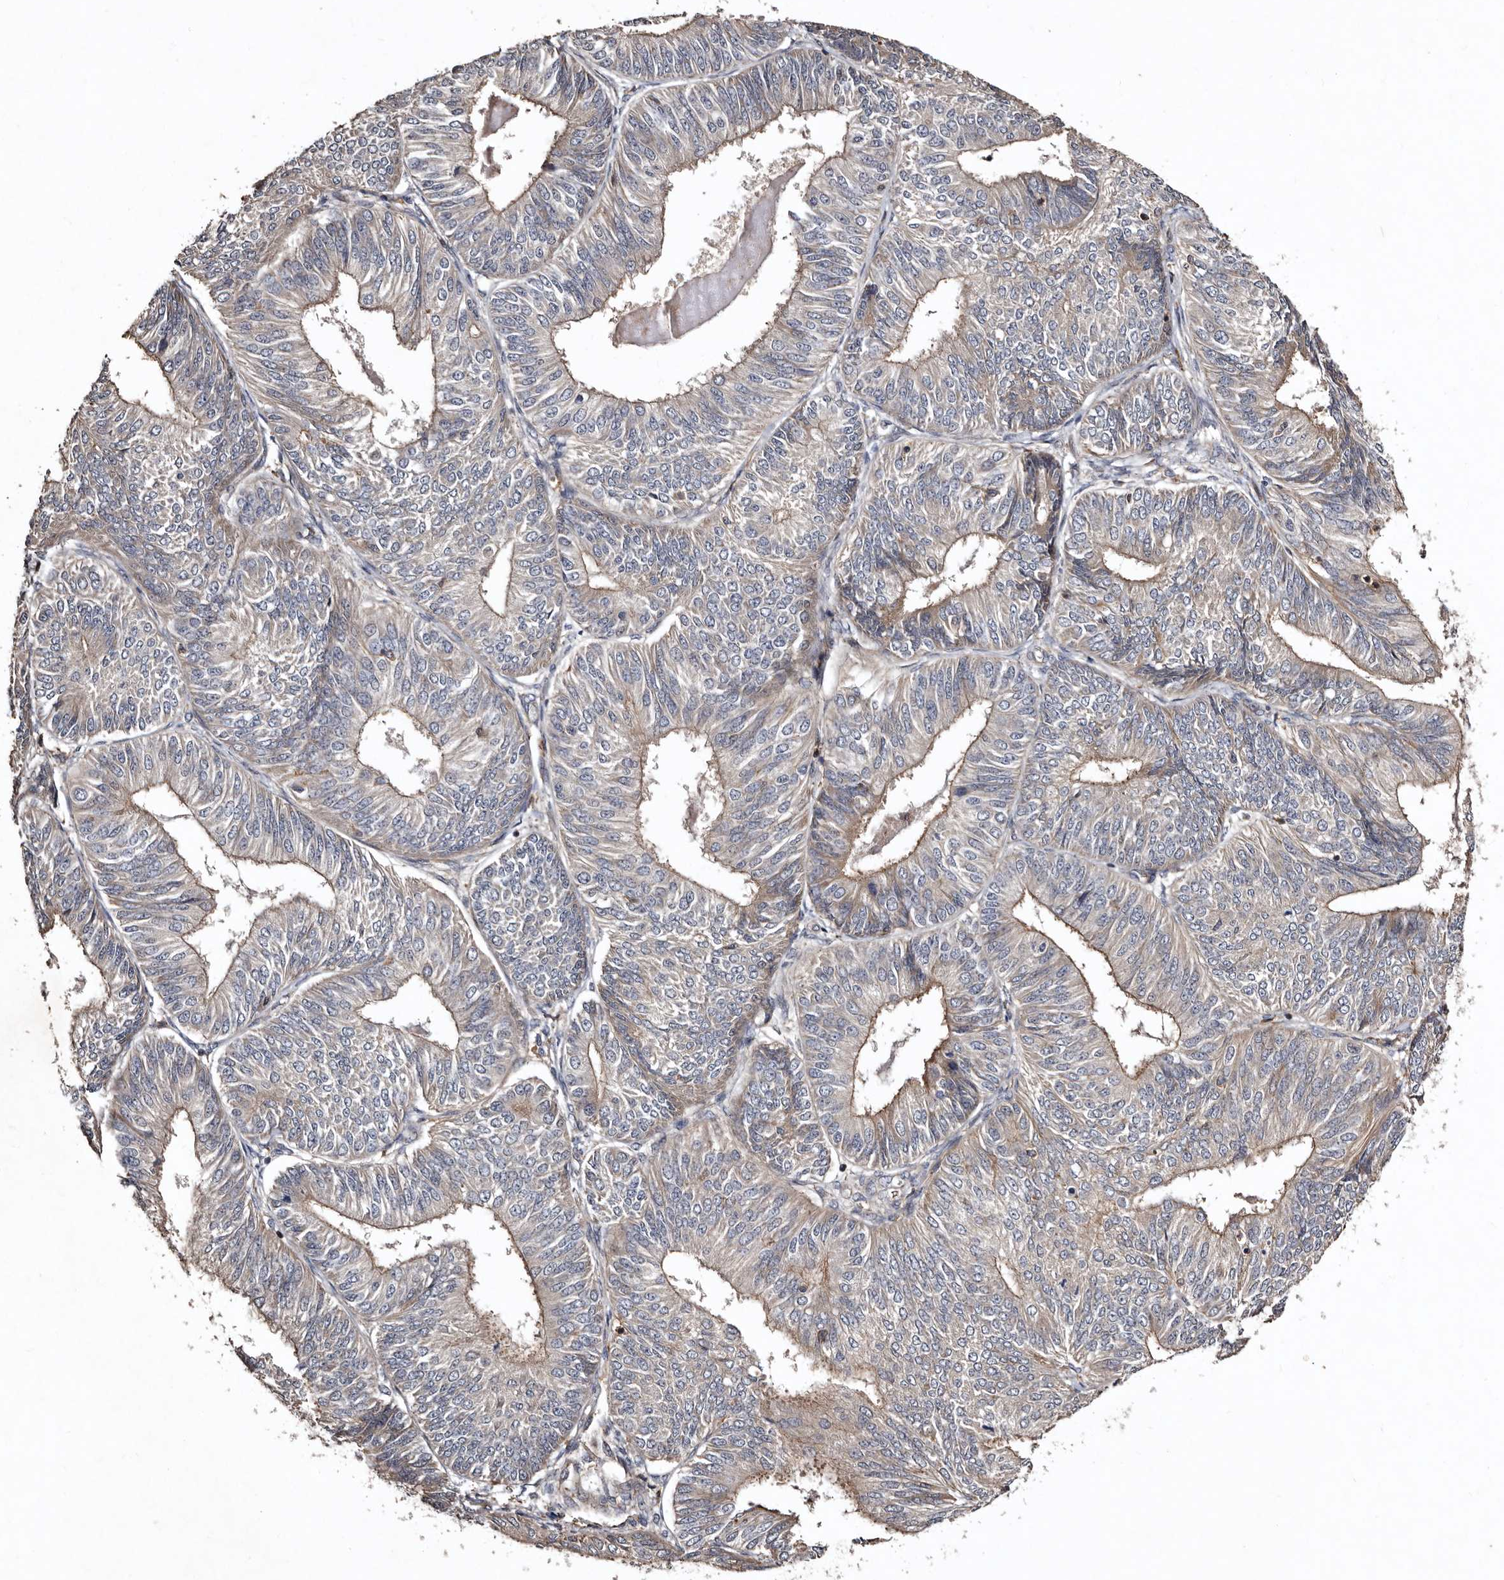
{"staining": {"intensity": "weak", "quantity": "<25%", "location": "cytoplasmic/membranous"}, "tissue": "endometrial cancer", "cell_type": "Tumor cells", "image_type": "cancer", "snomed": [{"axis": "morphology", "description": "Adenocarcinoma, NOS"}, {"axis": "topography", "description": "Endometrium"}], "caption": "An immunohistochemistry (IHC) micrograph of endometrial cancer is shown. There is no staining in tumor cells of endometrial cancer.", "gene": "PRKD3", "patient": {"sex": "female", "age": 58}}